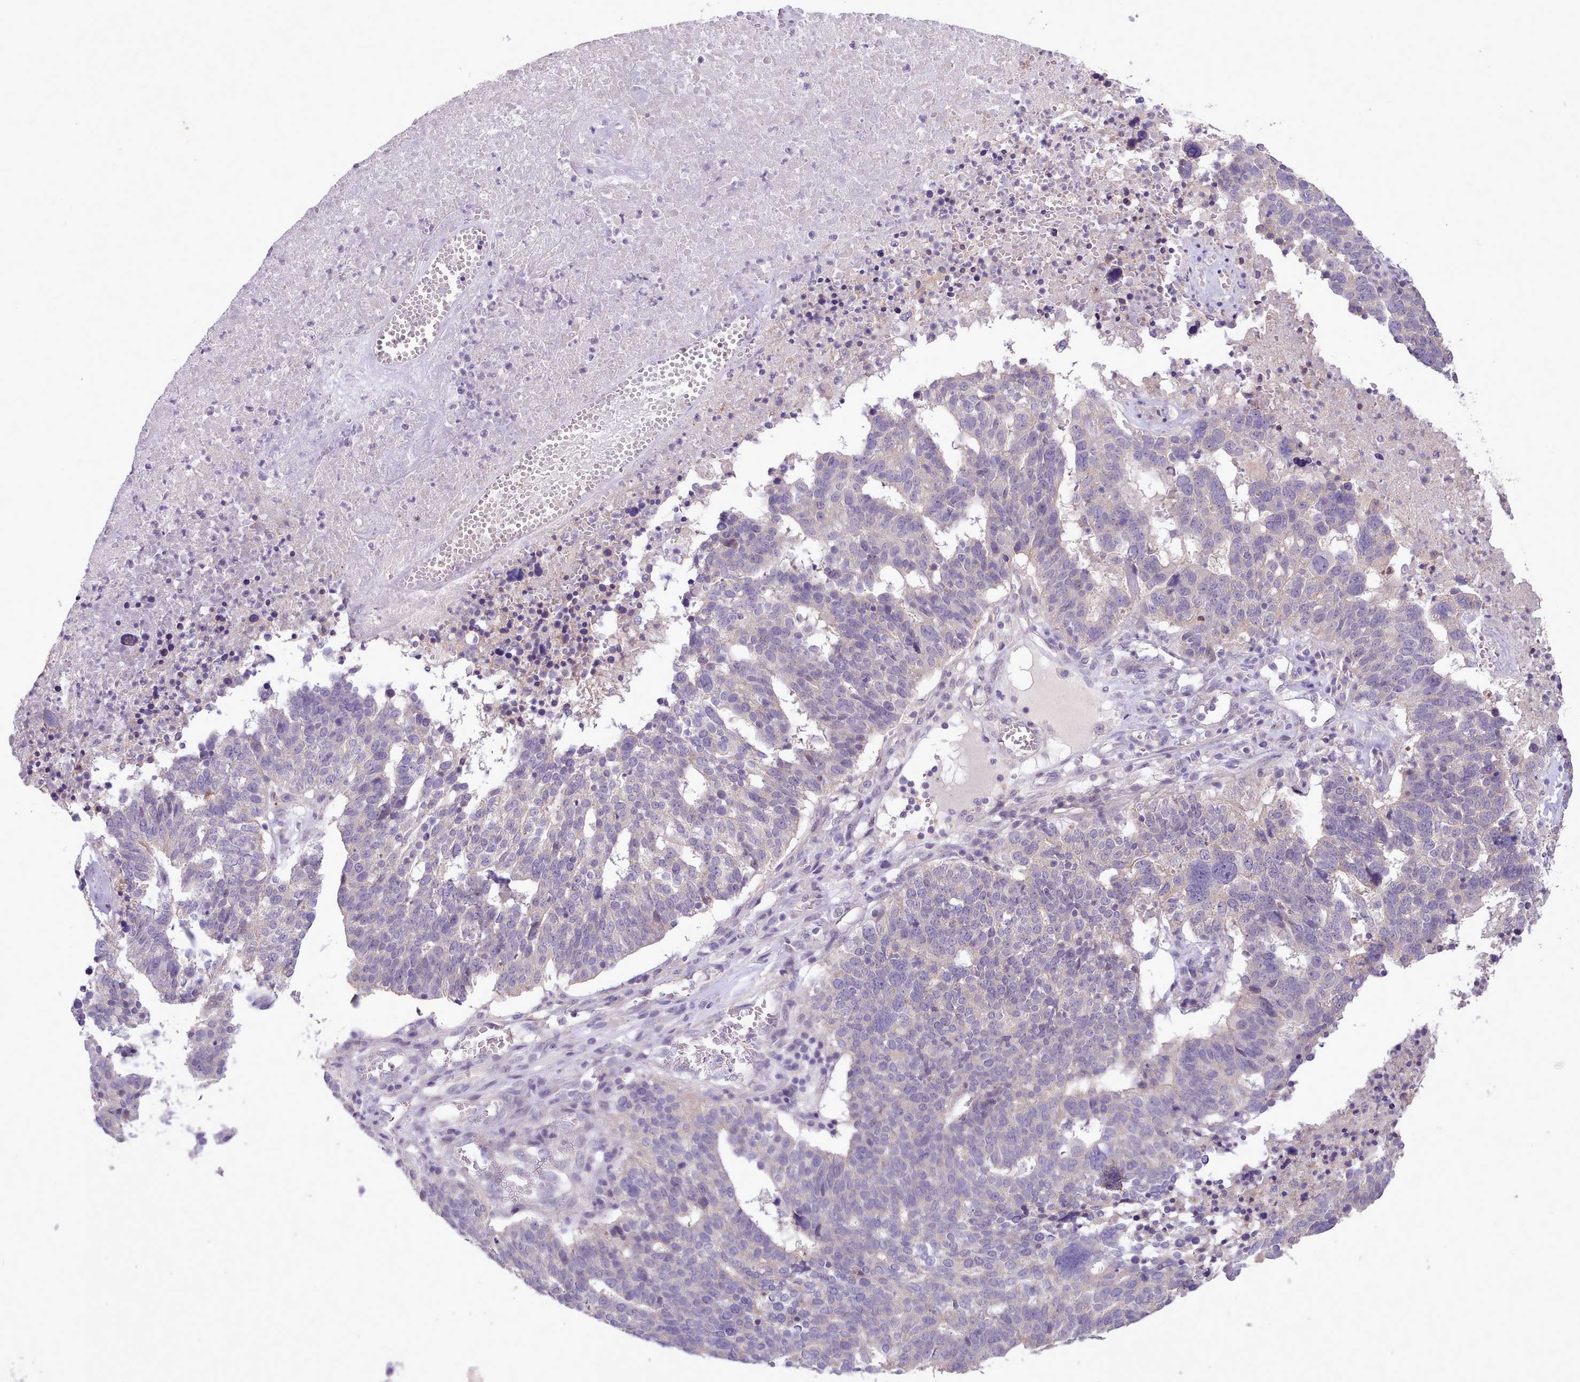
{"staining": {"intensity": "negative", "quantity": "none", "location": "none"}, "tissue": "ovarian cancer", "cell_type": "Tumor cells", "image_type": "cancer", "snomed": [{"axis": "morphology", "description": "Cystadenocarcinoma, serous, NOS"}, {"axis": "topography", "description": "Ovary"}], "caption": "Ovarian cancer (serous cystadenocarcinoma) was stained to show a protein in brown. There is no significant expression in tumor cells.", "gene": "ZNF607", "patient": {"sex": "female", "age": 59}}